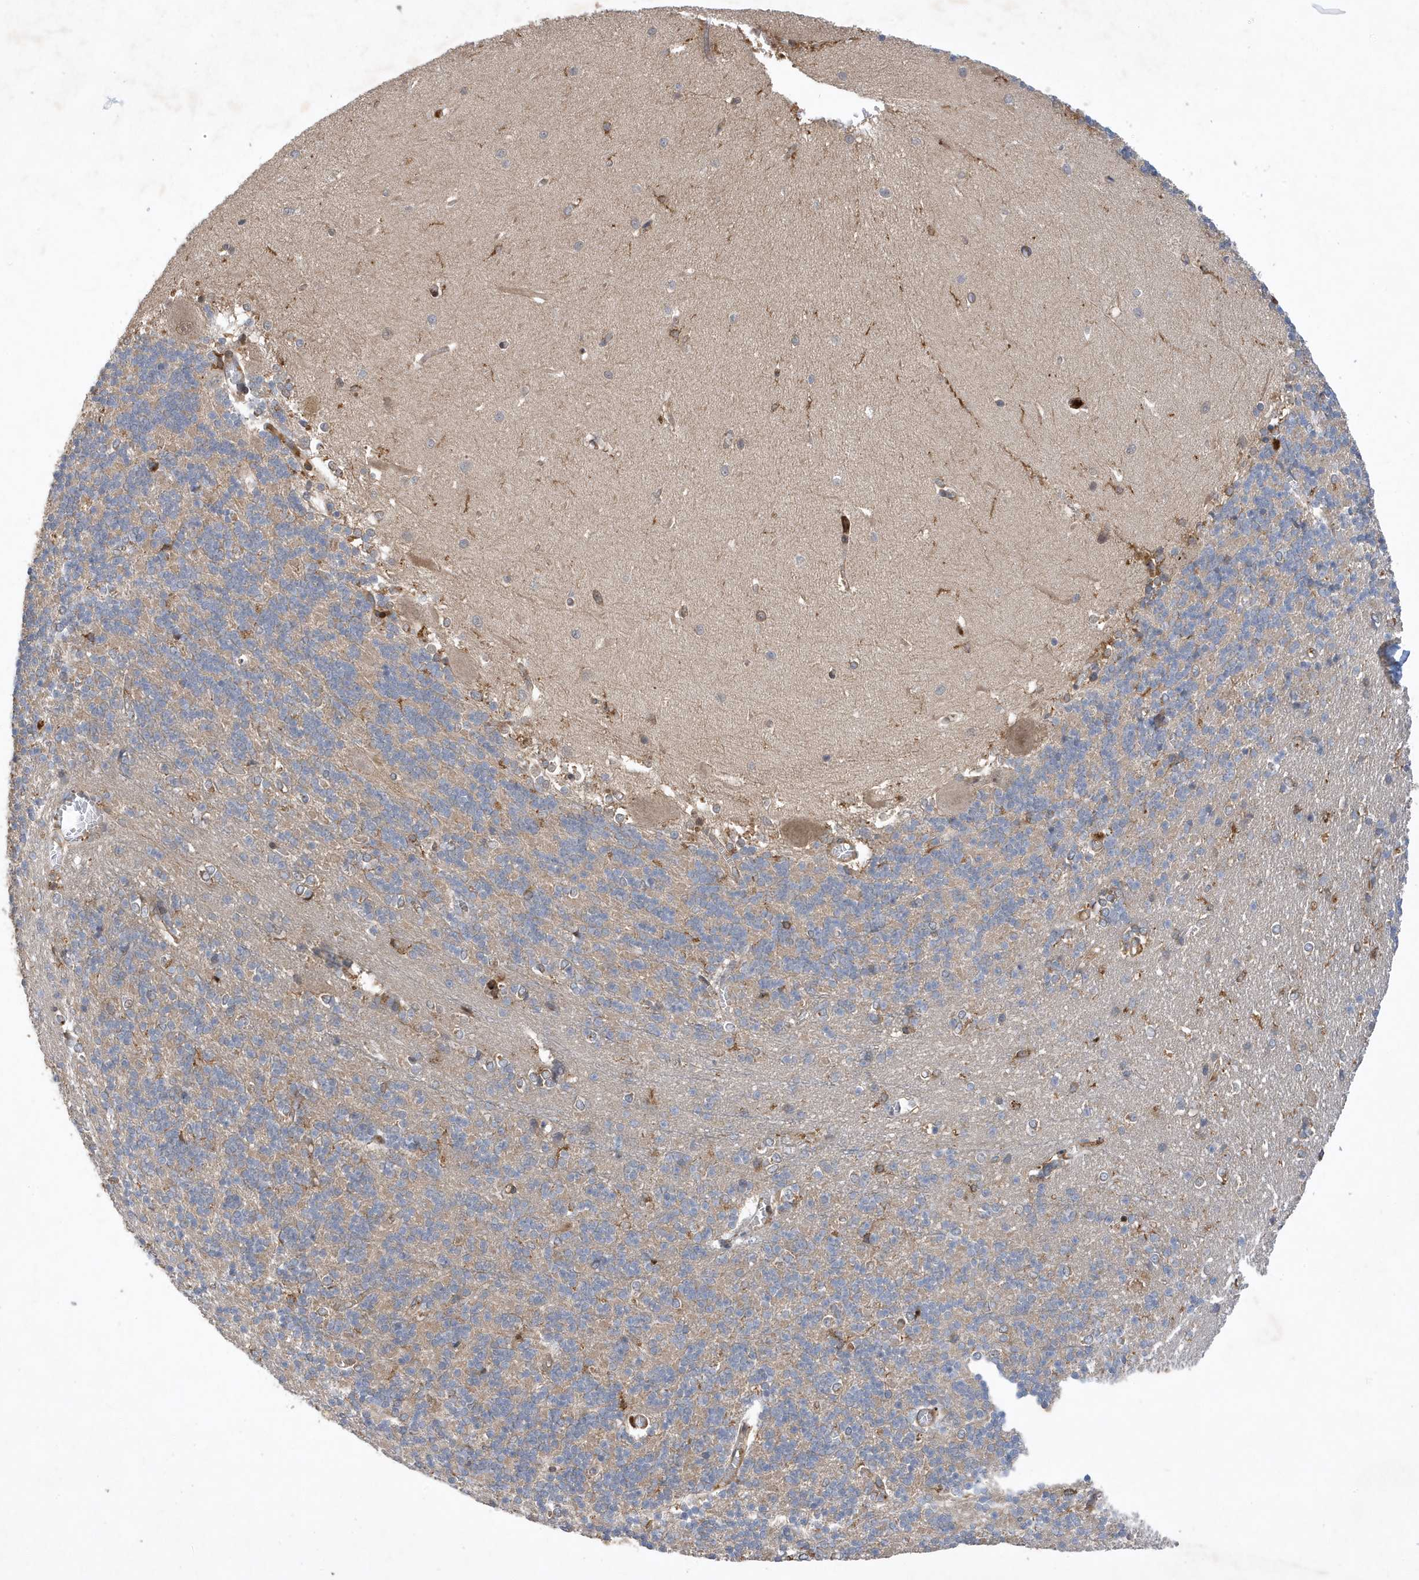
{"staining": {"intensity": "negative", "quantity": "none", "location": "none"}, "tissue": "cerebellum", "cell_type": "Cells in granular layer", "image_type": "normal", "snomed": [{"axis": "morphology", "description": "Normal tissue, NOS"}, {"axis": "topography", "description": "Cerebellum"}], "caption": "Immunohistochemical staining of unremarkable human cerebellum reveals no significant positivity in cells in granular layer. (Stains: DAB (3,3'-diaminobenzidine) IHC with hematoxylin counter stain, Microscopy: brightfield microscopy at high magnification).", "gene": "LAPTM4A", "patient": {"sex": "male", "age": 37}}